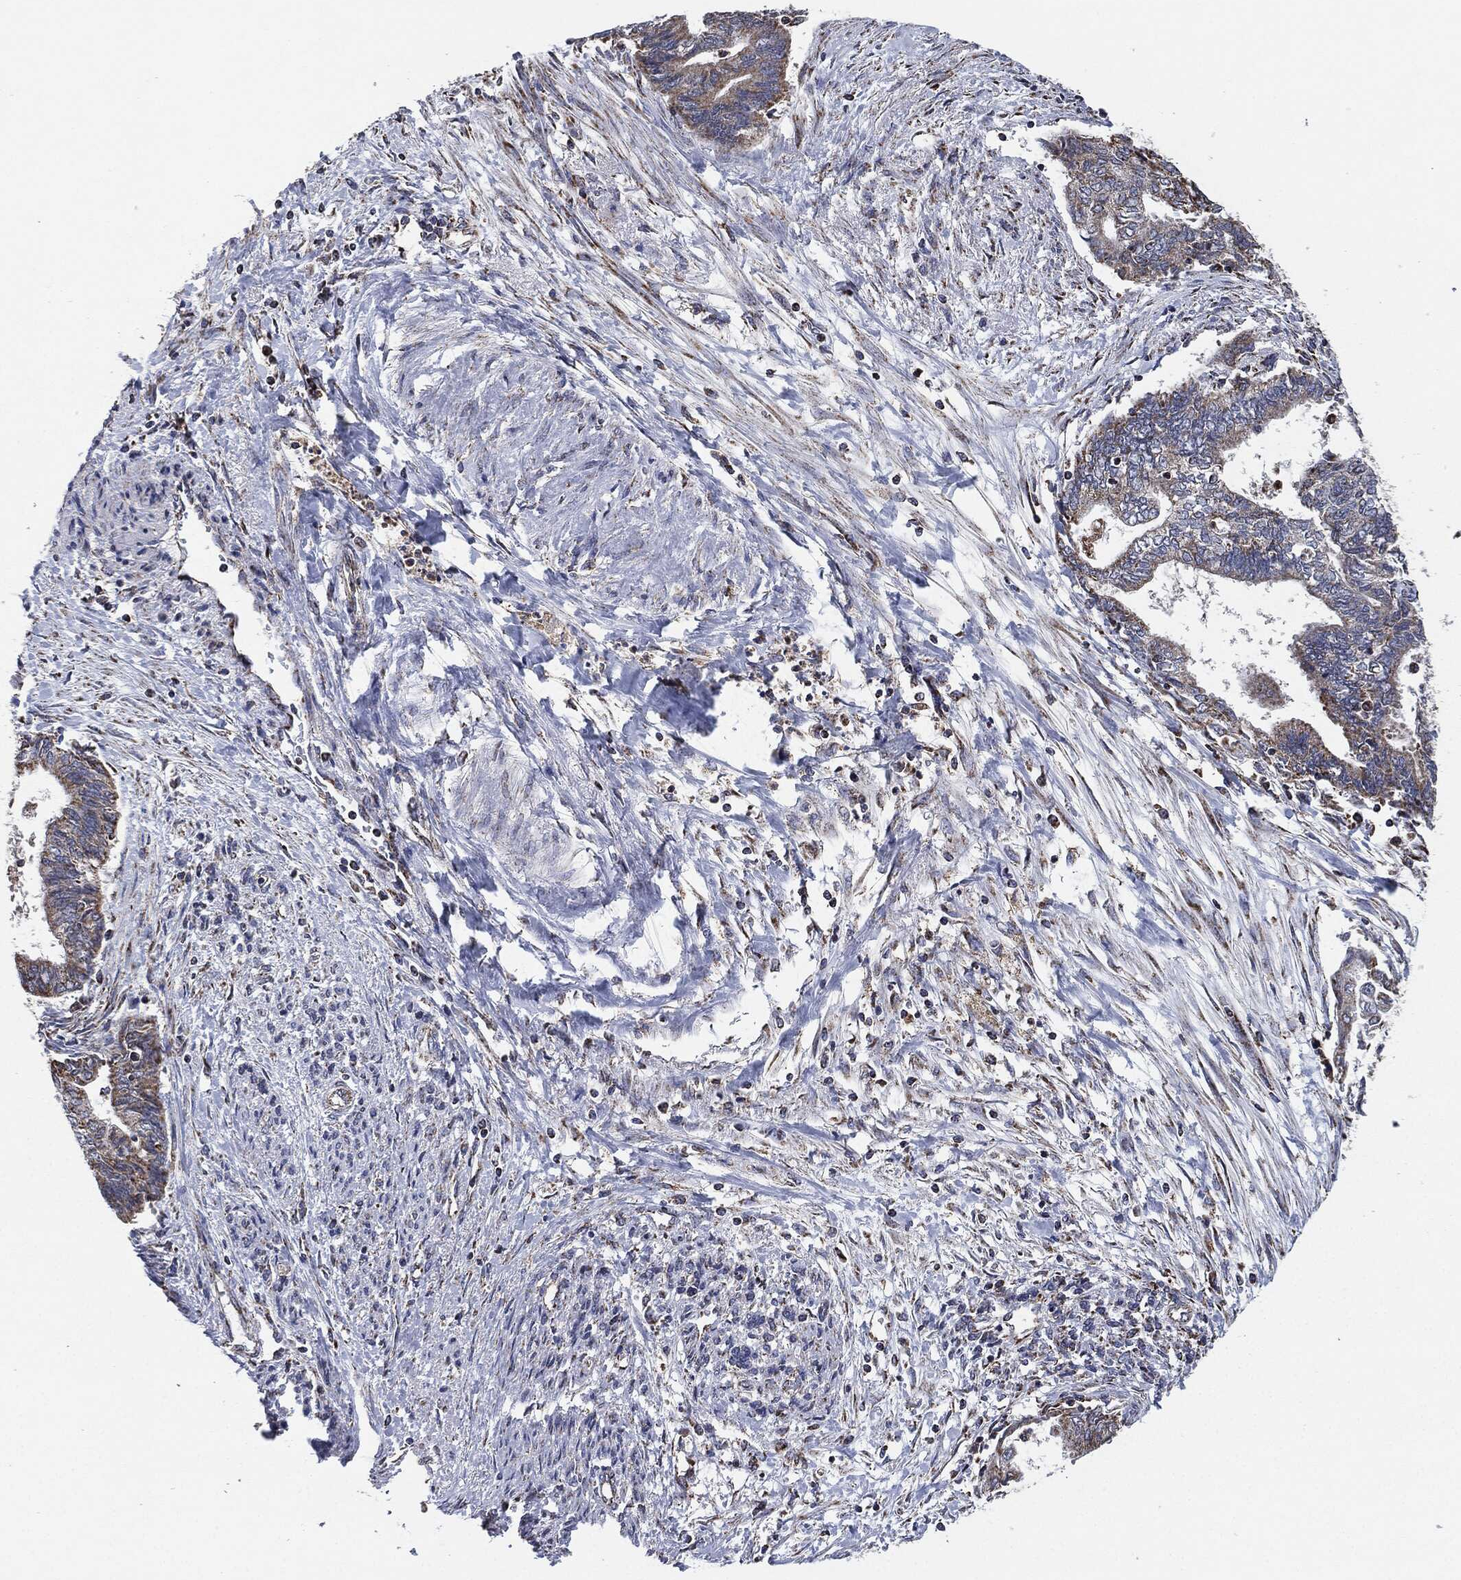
{"staining": {"intensity": "moderate", "quantity": ">75%", "location": "cytoplasmic/membranous"}, "tissue": "endometrial cancer", "cell_type": "Tumor cells", "image_type": "cancer", "snomed": [{"axis": "morphology", "description": "Adenocarcinoma, NOS"}, {"axis": "topography", "description": "Endometrium"}], "caption": "Endometrial adenocarcinoma was stained to show a protein in brown. There is medium levels of moderate cytoplasmic/membranous positivity in about >75% of tumor cells.", "gene": "NDUFV2", "patient": {"sex": "female", "age": 65}}